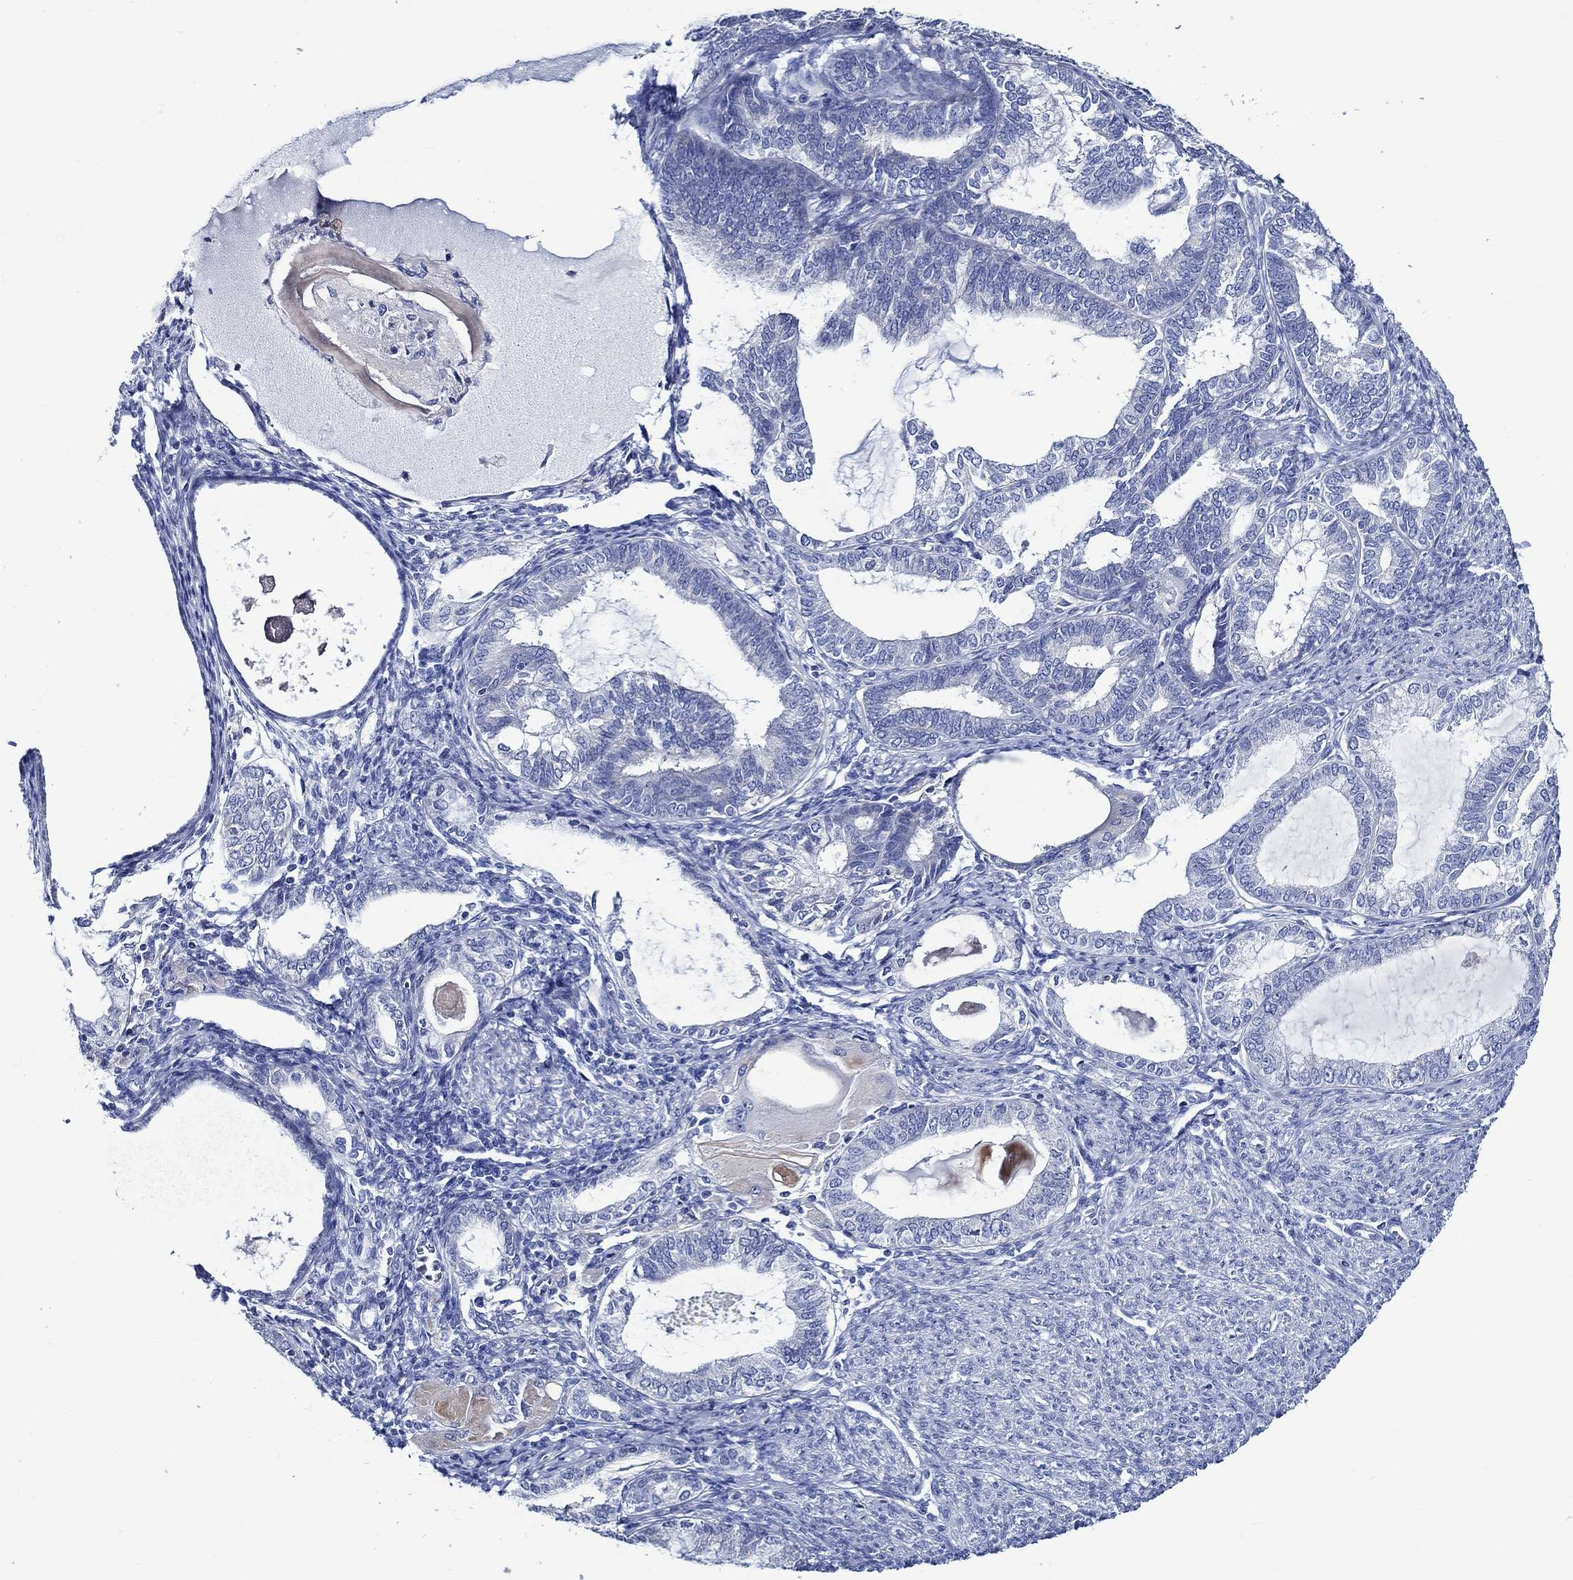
{"staining": {"intensity": "negative", "quantity": "none", "location": "none"}, "tissue": "endometrial cancer", "cell_type": "Tumor cells", "image_type": "cancer", "snomed": [{"axis": "morphology", "description": "Adenocarcinoma, NOS"}, {"axis": "topography", "description": "Endometrium"}], "caption": "A histopathology image of human endometrial cancer is negative for staining in tumor cells.", "gene": "SKOR1", "patient": {"sex": "female", "age": 86}}